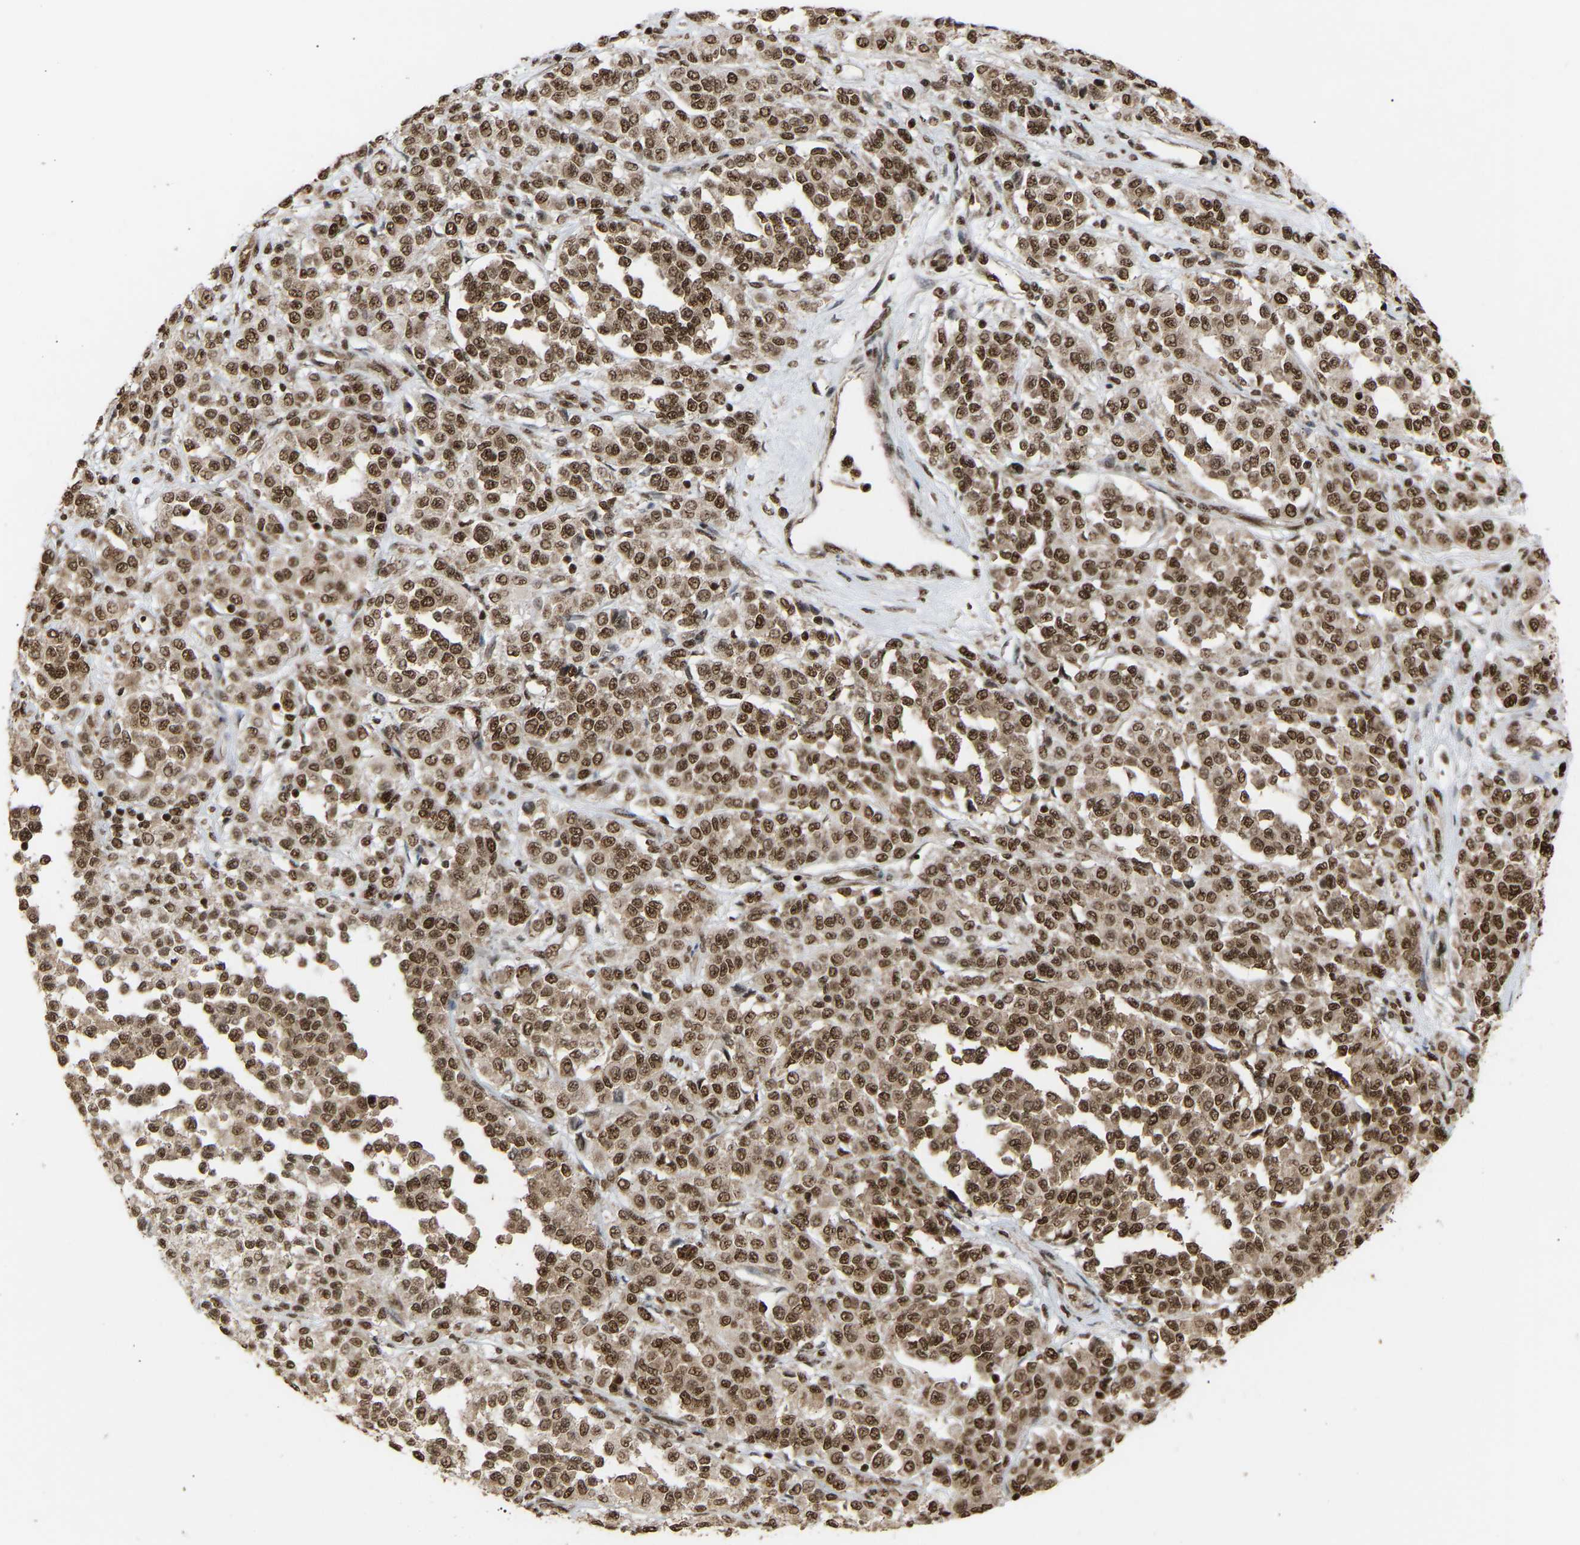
{"staining": {"intensity": "moderate", "quantity": ">75%", "location": "nuclear"}, "tissue": "melanoma", "cell_type": "Tumor cells", "image_type": "cancer", "snomed": [{"axis": "morphology", "description": "Malignant melanoma, Metastatic site"}, {"axis": "topography", "description": "Pancreas"}], "caption": "Protein positivity by immunohistochemistry exhibits moderate nuclear positivity in about >75% of tumor cells in melanoma. (Stains: DAB in brown, nuclei in blue, Microscopy: brightfield microscopy at high magnification).", "gene": "ALYREF", "patient": {"sex": "female", "age": 30}}